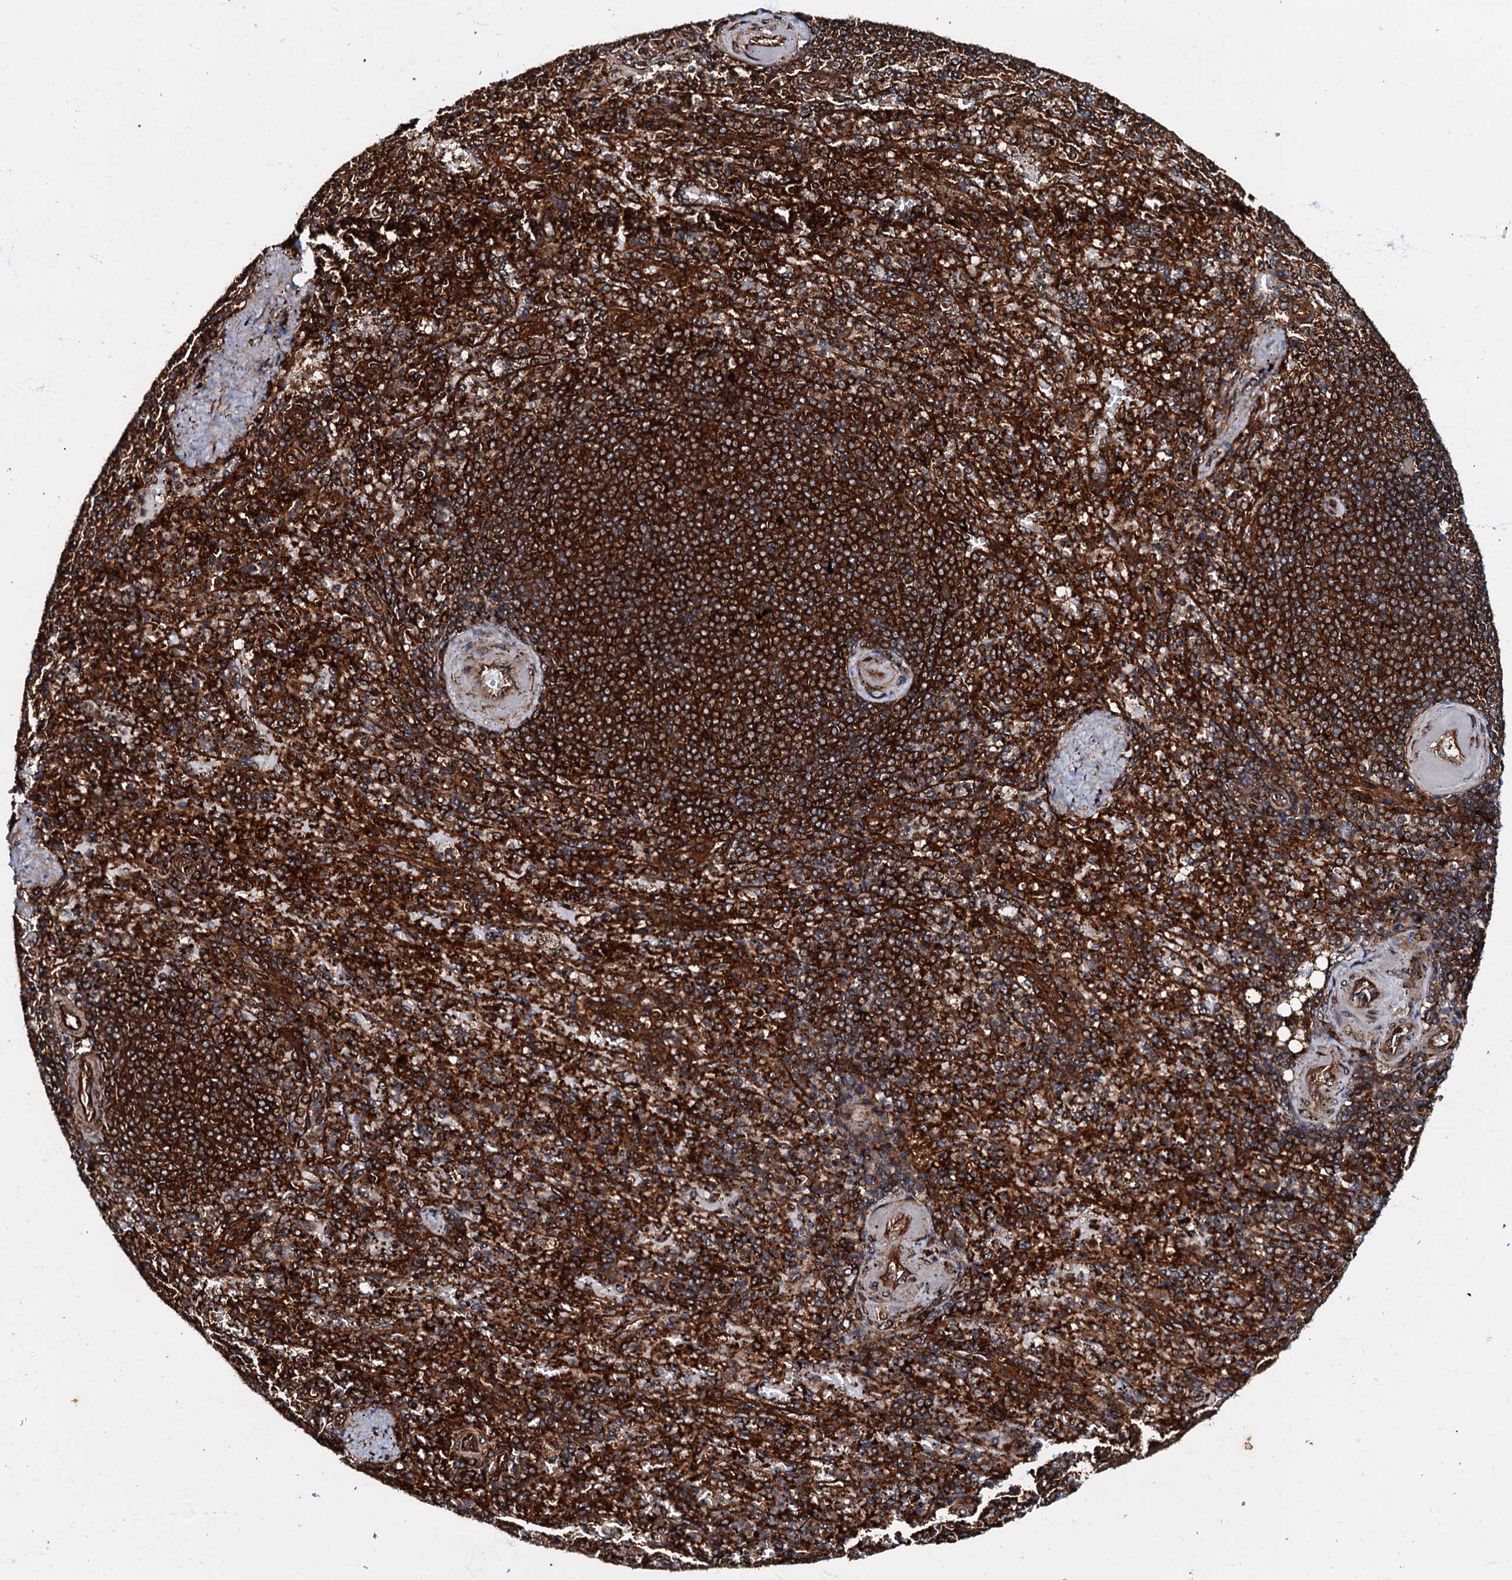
{"staining": {"intensity": "strong", "quantity": "25%-75%", "location": "cytoplasmic/membranous"}, "tissue": "spleen", "cell_type": "Cells in red pulp", "image_type": "normal", "snomed": [{"axis": "morphology", "description": "Normal tissue, NOS"}, {"axis": "topography", "description": "Spleen"}], "caption": "An image of human spleen stained for a protein demonstrates strong cytoplasmic/membranous brown staining in cells in red pulp. The protein is shown in brown color, while the nuclei are stained blue.", "gene": "BLOC1S6", "patient": {"sex": "female", "age": 74}}